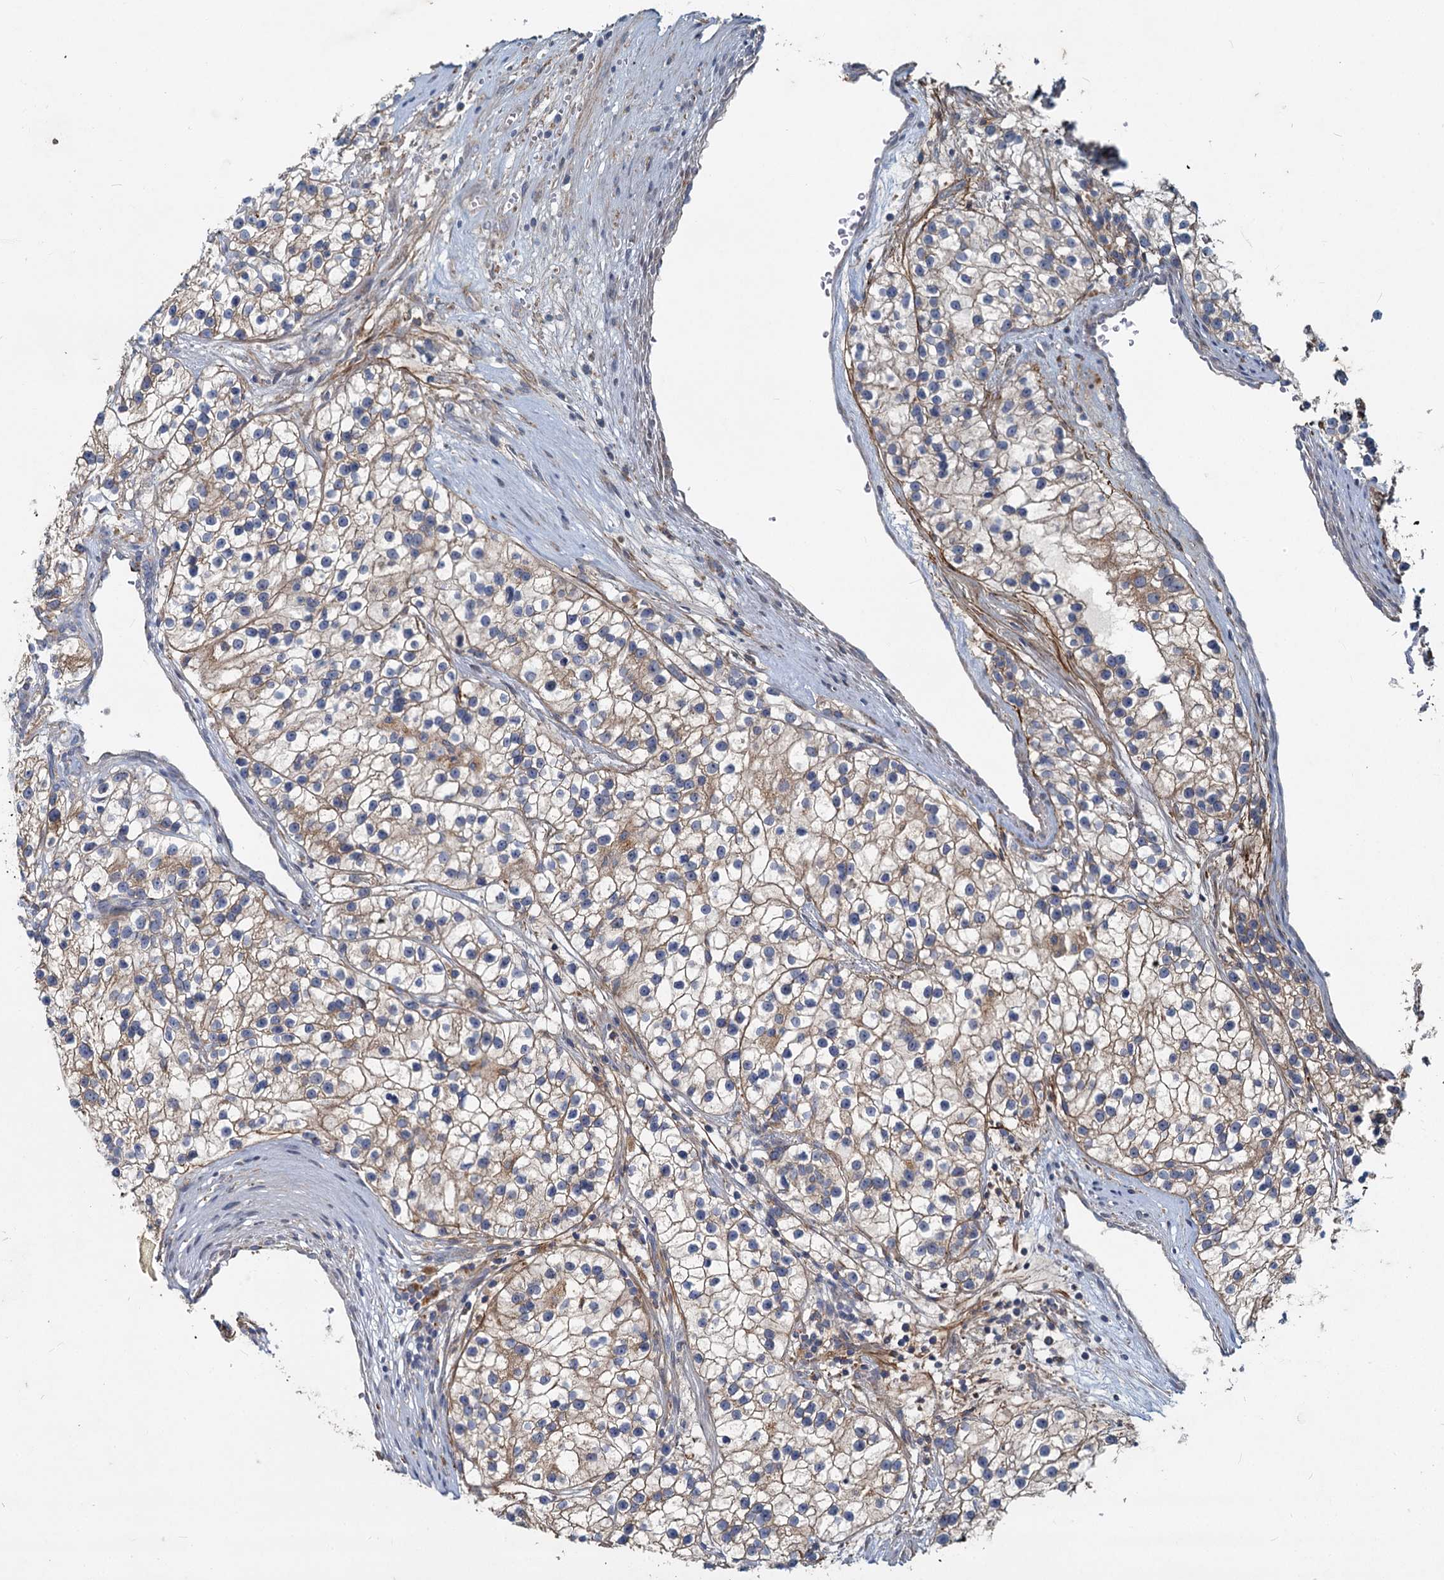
{"staining": {"intensity": "weak", "quantity": "25%-75%", "location": "cytoplasmic/membranous"}, "tissue": "renal cancer", "cell_type": "Tumor cells", "image_type": "cancer", "snomed": [{"axis": "morphology", "description": "Adenocarcinoma, NOS"}, {"axis": "topography", "description": "Kidney"}], "caption": "Renal adenocarcinoma stained with DAB immunohistochemistry exhibits low levels of weak cytoplasmic/membranous positivity in about 25%-75% of tumor cells.", "gene": "ADCY2", "patient": {"sex": "female", "age": 57}}